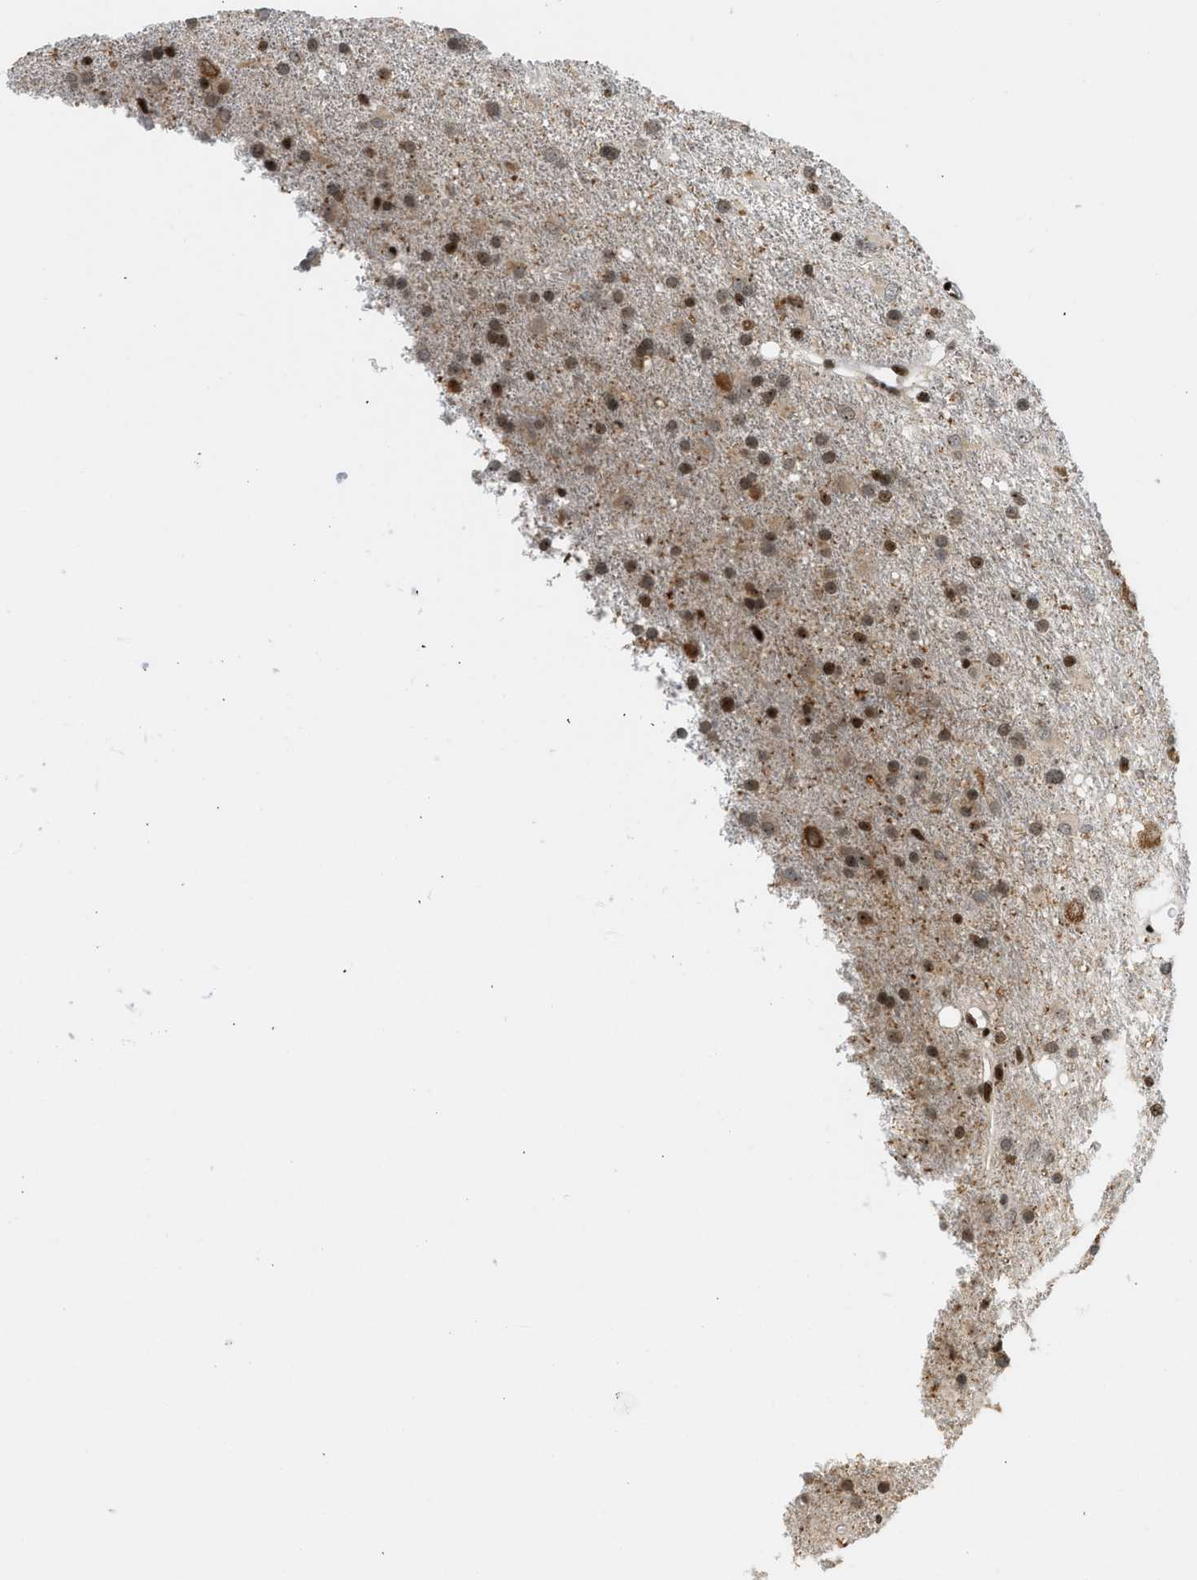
{"staining": {"intensity": "moderate", "quantity": ">75%", "location": "nuclear"}, "tissue": "glioma", "cell_type": "Tumor cells", "image_type": "cancer", "snomed": [{"axis": "morphology", "description": "Glioma, malignant, Low grade"}, {"axis": "topography", "description": "Brain"}], "caption": "The histopathology image displays staining of malignant glioma (low-grade), revealing moderate nuclear protein positivity (brown color) within tumor cells.", "gene": "ZNF22", "patient": {"sex": "male", "age": 77}}